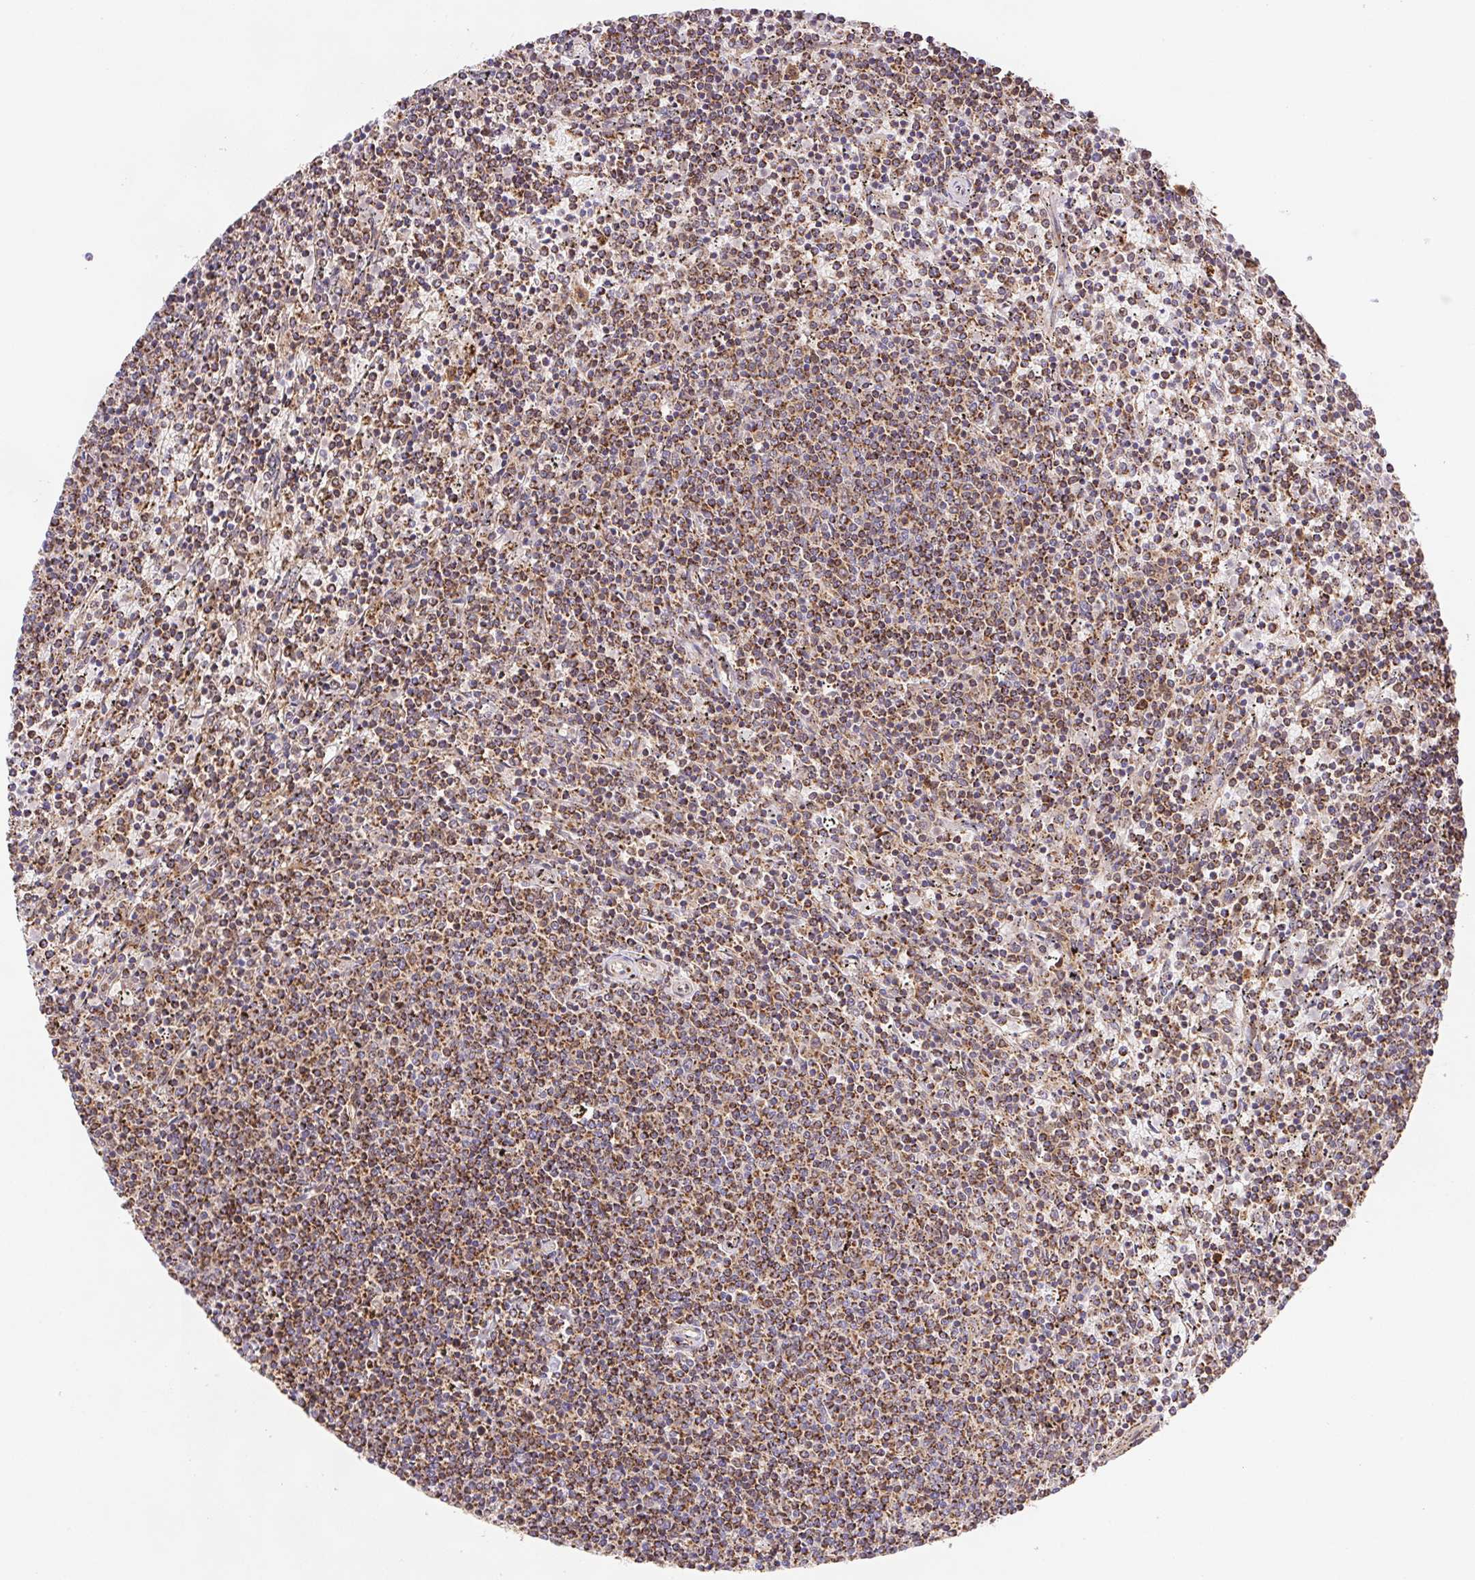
{"staining": {"intensity": "moderate", "quantity": ">75%", "location": "cytoplasmic/membranous"}, "tissue": "lymphoma", "cell_type": "Tumor cells", "image_type": "cancer", "snomed": [{"axis": "morphology", "description": "Malignant lymphoma, non-Hodgkin's type, Low grade"}, {"axis": "topography", "description": "Spleen"}], "caption": "A high-resolution micrograph shows immunohistochemistry (IHC) staining of low-grade malignant lymphoma, non-Hodgkin's type, which demonstrates moderate cytoplasmic/membranous expression in approximately >75% of tumor cells. Nuclei are stained in blue.", "gene": "NIPSNAP2", "patient": {"sex": "female", "age": 50}}